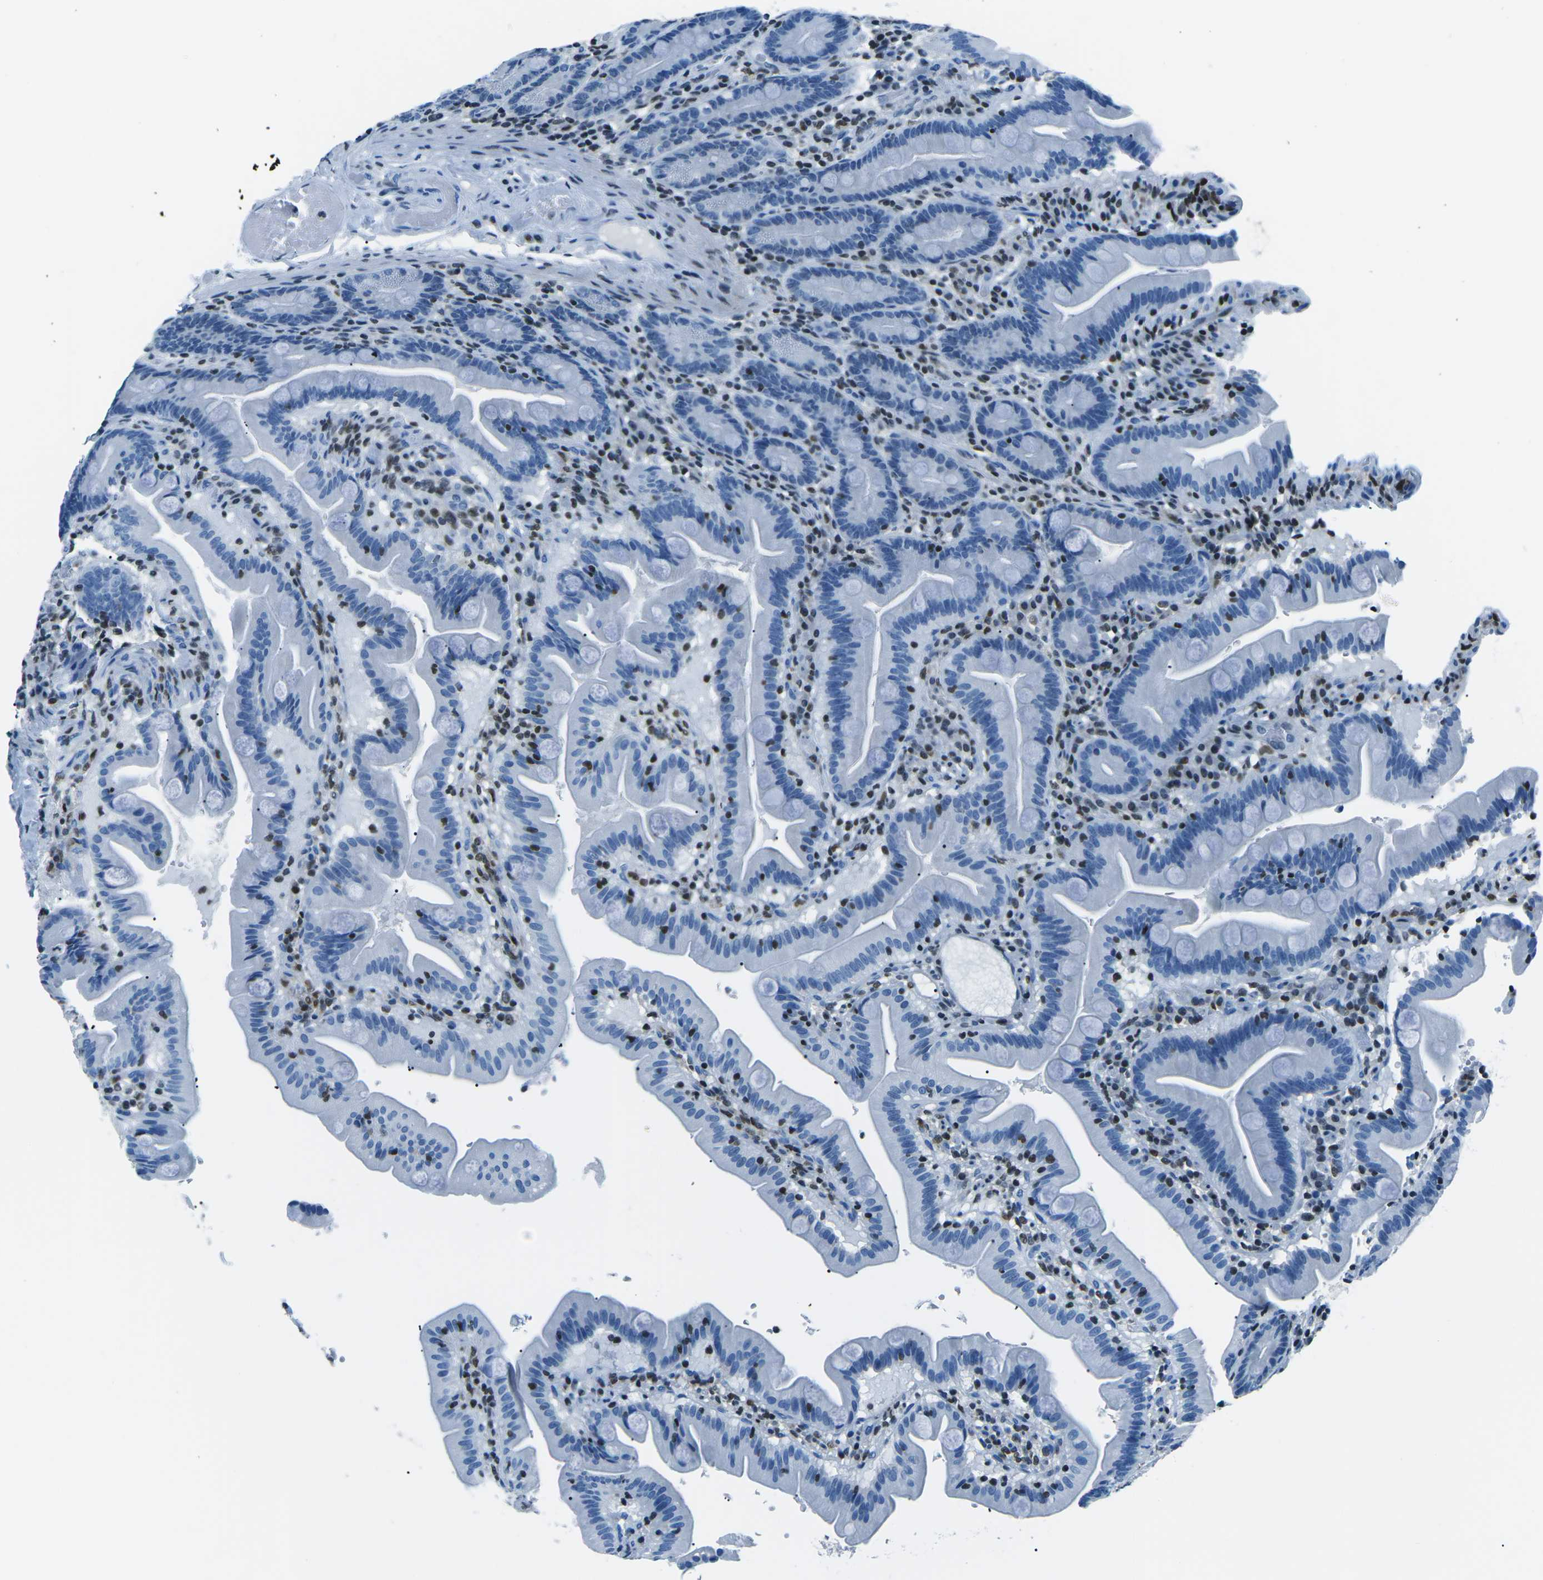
{"staining": {"intensity": "negative", "quantity": "none", "location": "none"}, "tissue": "duodenum", "cell_type": "Glandular cells", "image_type": "normal", "snomed": [{"axis": "morphology", "description": "Normal tissue, NOS"}, {"axis": "topography", "description": "Duodenum"}], "caption": "Duodenum was stained to show a protein in brown. There is no significant positivity in glandular cells. (Immunohistochemistry, brightfield microscopy, high magnification).", "gene": "CELF2", "patient": {"sex": "male", "age": 54}}